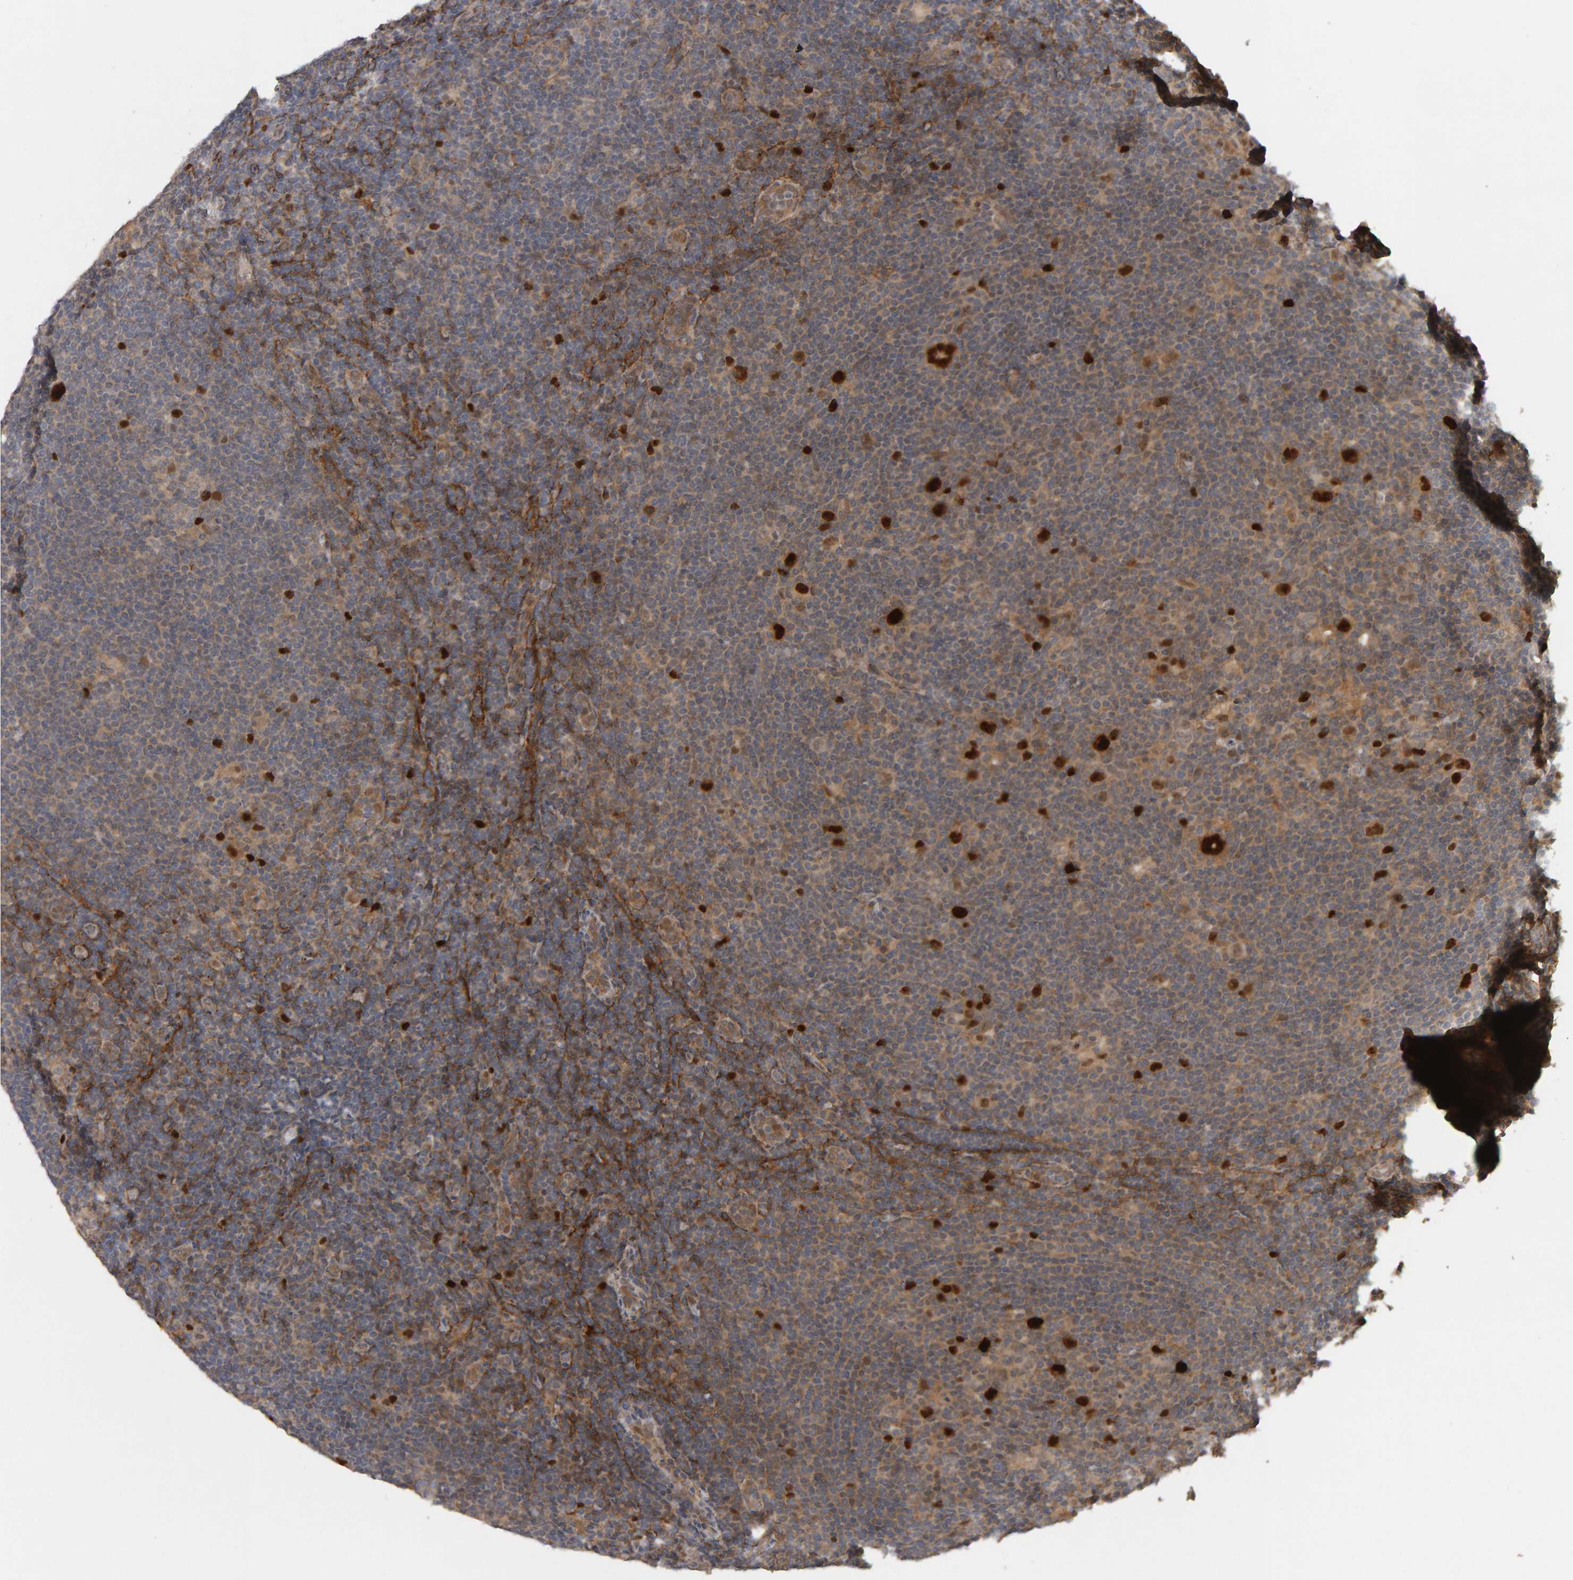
{"staining": {"intensity": "strong", "quantity": "25%-75%", "location": "cytoplasmic/membranous,nuclear"}, "tissue": "lymphoma", "cell_type": "Tumor cells", "image_type": "cancer", "snomed": [{"axis": "morphology", "description": "Hodgkin's disease, NOS"}, {"axis": "topography", "description": "Lymph node"}], "caption": "Human Hodgkin's disease stained with a protein marker demonstrates strong staining in tumor cells.", "gene": "CDCA5", "patient": {"sex": "female", "age": 57}}